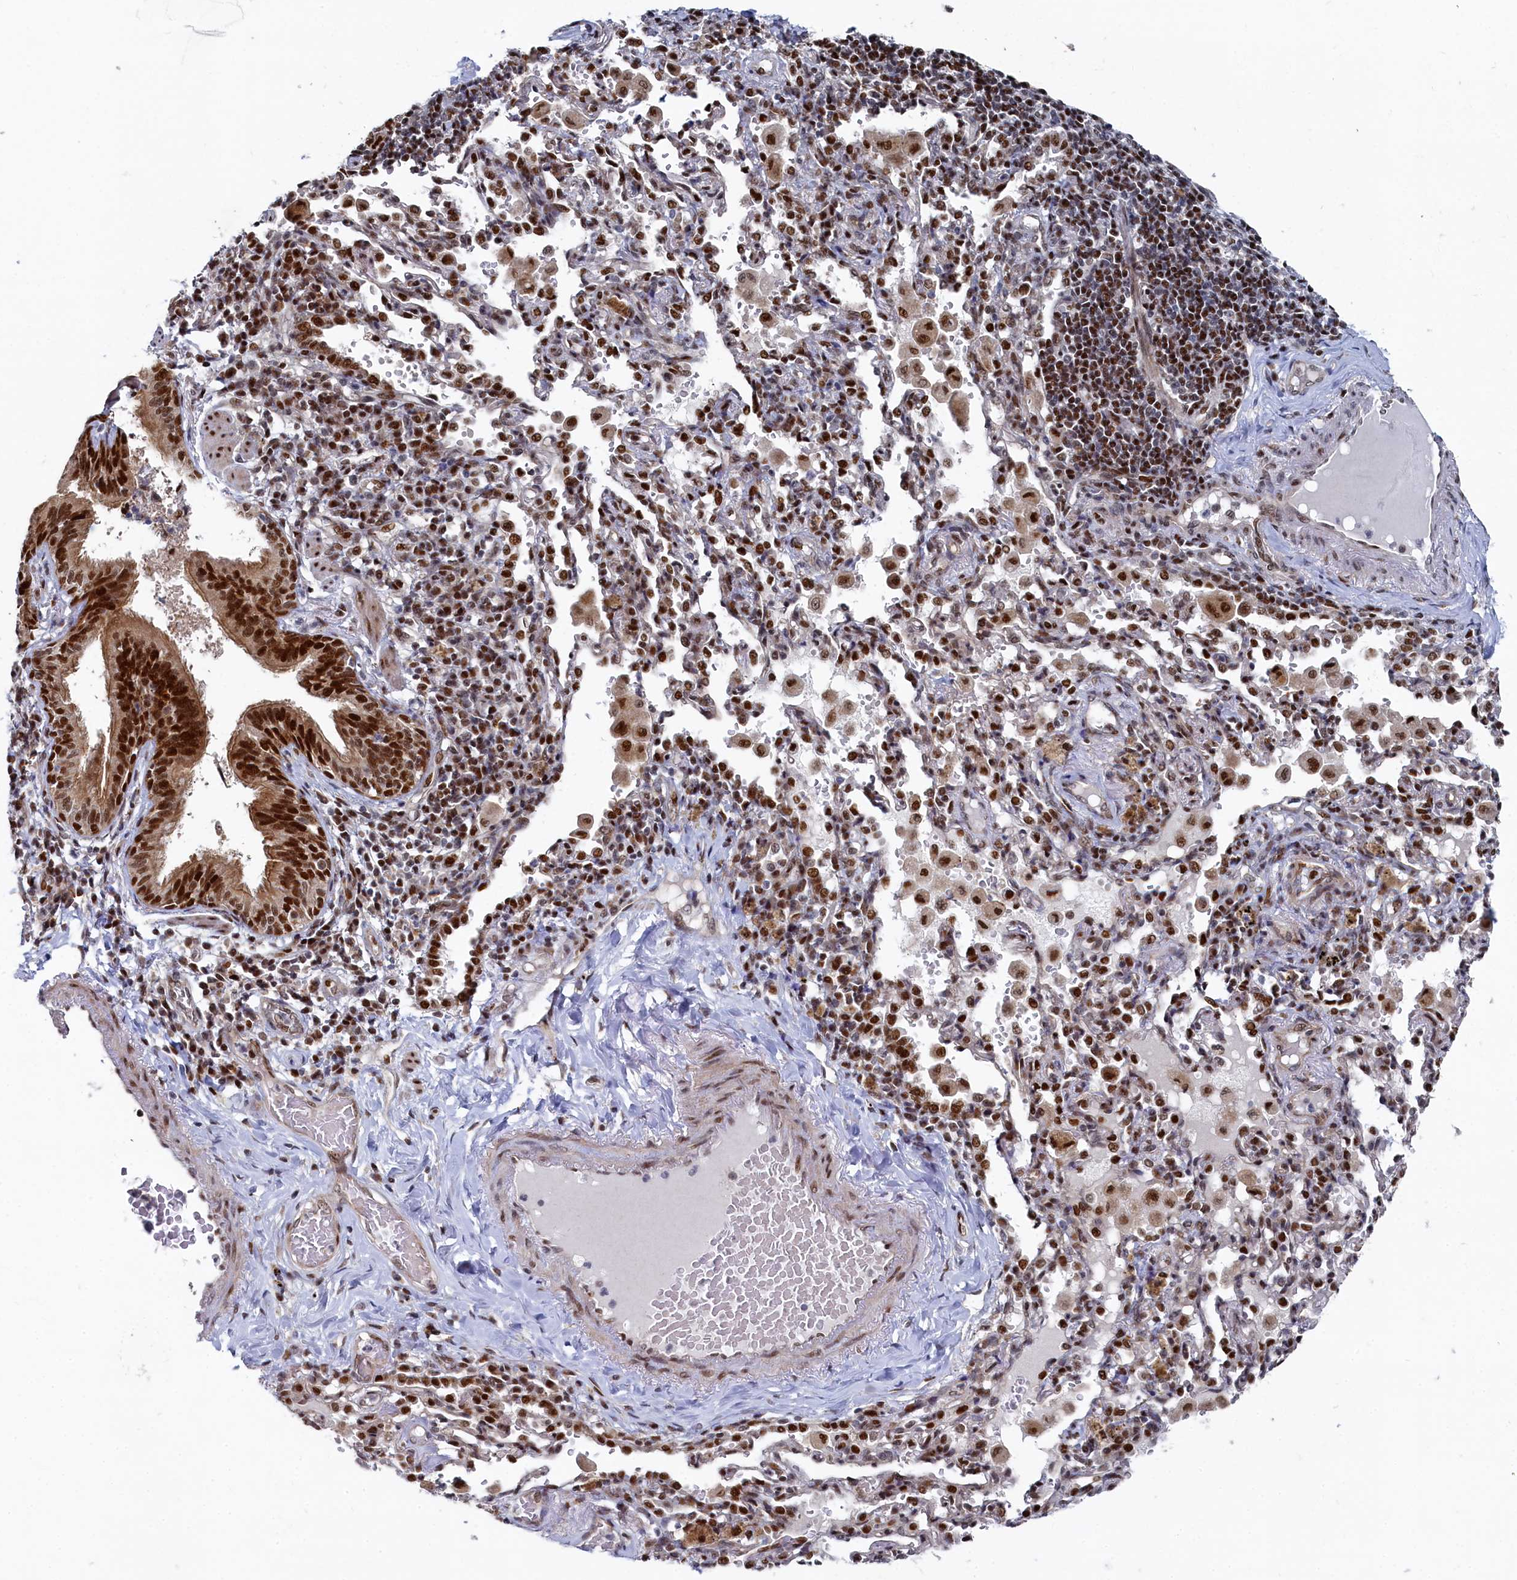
{"staining": {"intensity": "strong", "quantity": ">75%", "location": "cytoplasmic/membranous,nuclear"}, "tissue": "bronchus", "cell_type": "Respiratory epithelial cells", "image_type": "normal", "snomed": [{"axis": "morphology", "description": "Normal tissue, NOS"}, {"axis": "topography", "description": "Cartilage tissue"}, {"axis": "topography", "description": "Bronchus"}], "caption": "An image of bronchus stained for a protein exhibits strong cytoplasmic/membranous,nuclear brown staining in respiratory epithelial cells.", "gene": "BUB3", "patient": {"sex": "female", "age": 36}}